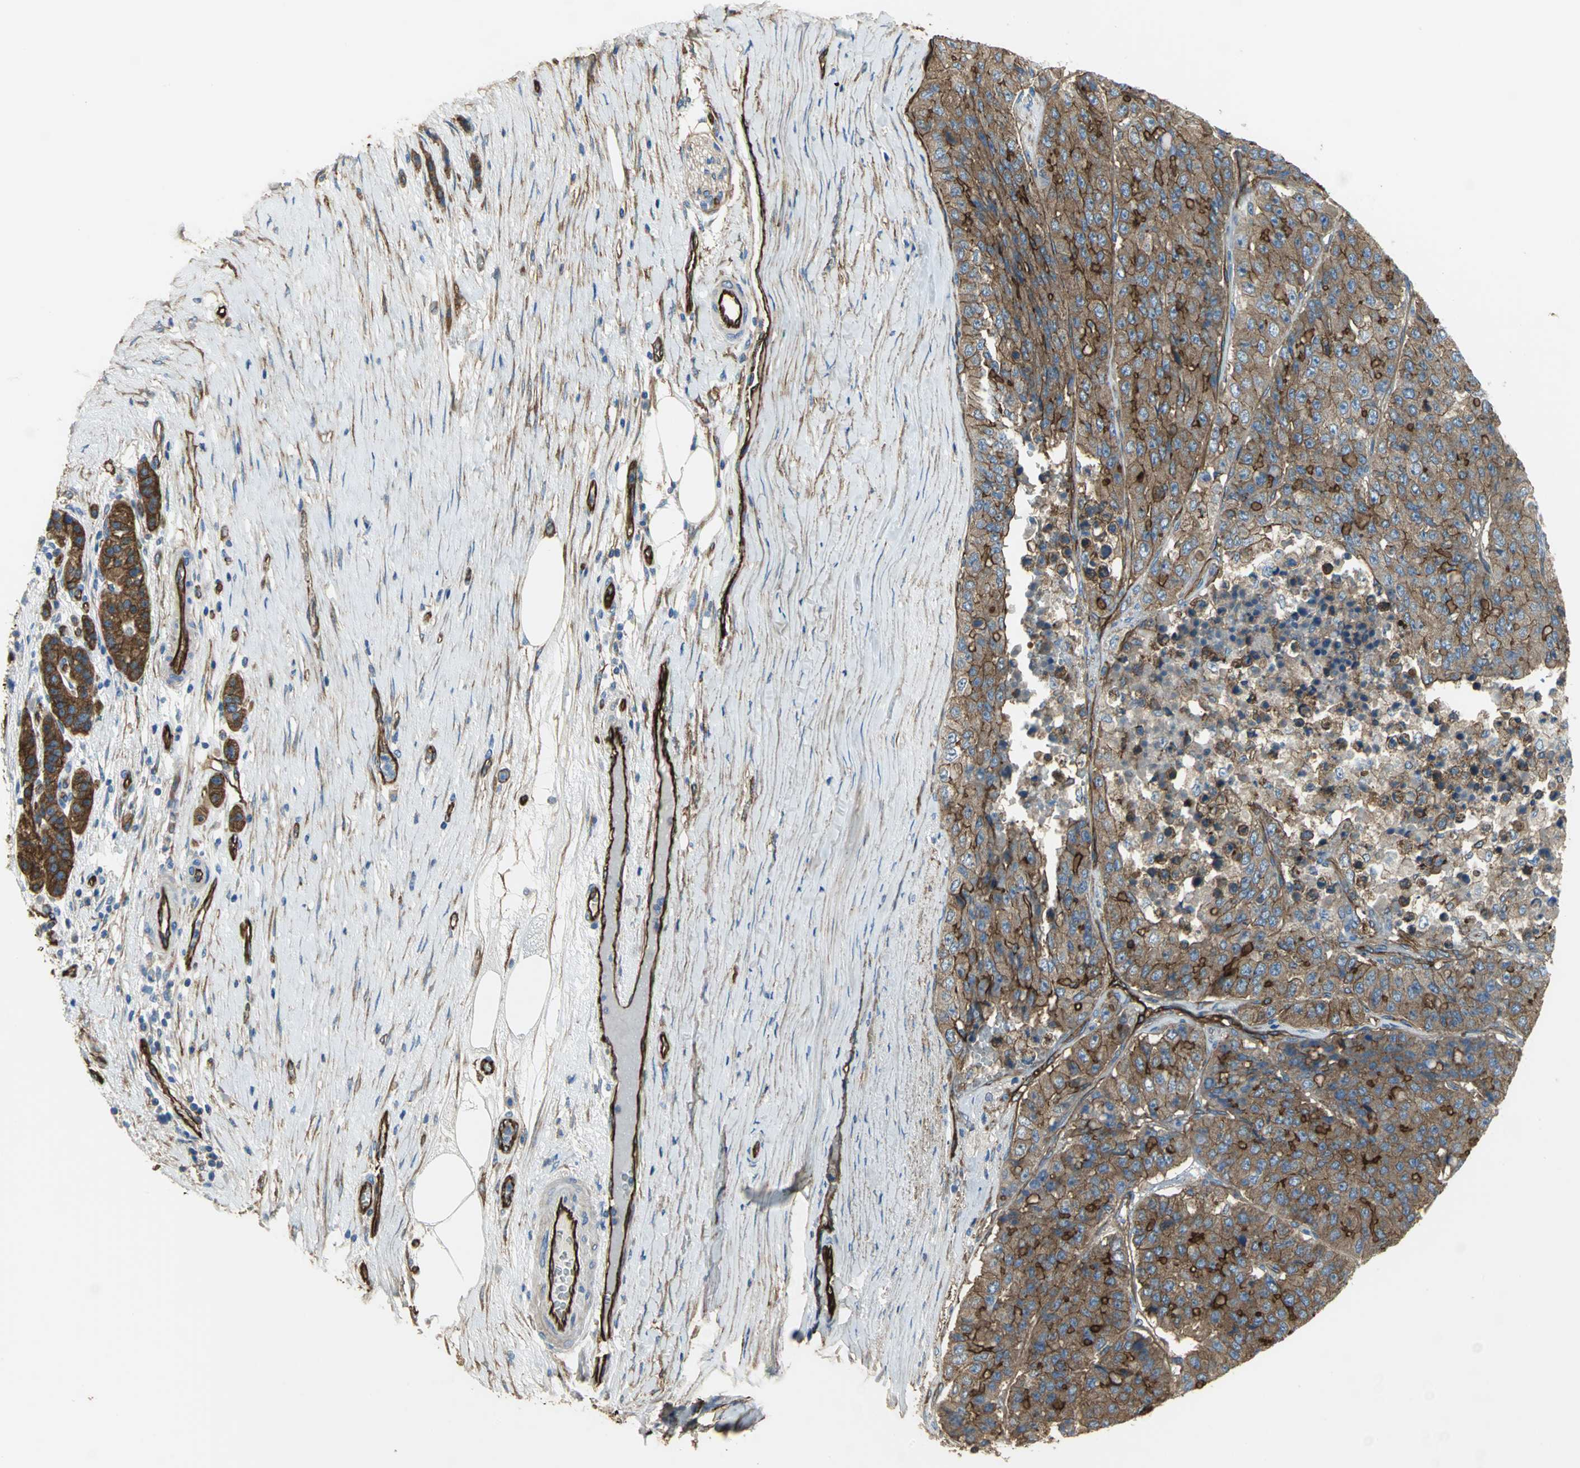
{"staining": {"intensity": "strong", "quantity": ">75%", "location": "cytoplasmic/membranous"}, "tissue": "pancreatic cancer", "cell_type": "Tumor cells", "image_type": "cancer", "snomed": [{"axis": "morphology", "description": "Adenocarcinoma, NOS"}, {"axis": "topography", "description": "Pancreas"}], "caption": "Pancreatic adenocarcinoma stained with DAB immunohistochemistry (IHC) demonstrates high levels of strong cytoplasmic/membranous positivity in approximately >75% of tumor cells.", "gene": "FLNB", "patient": {"sex": "male", "age": 50}}